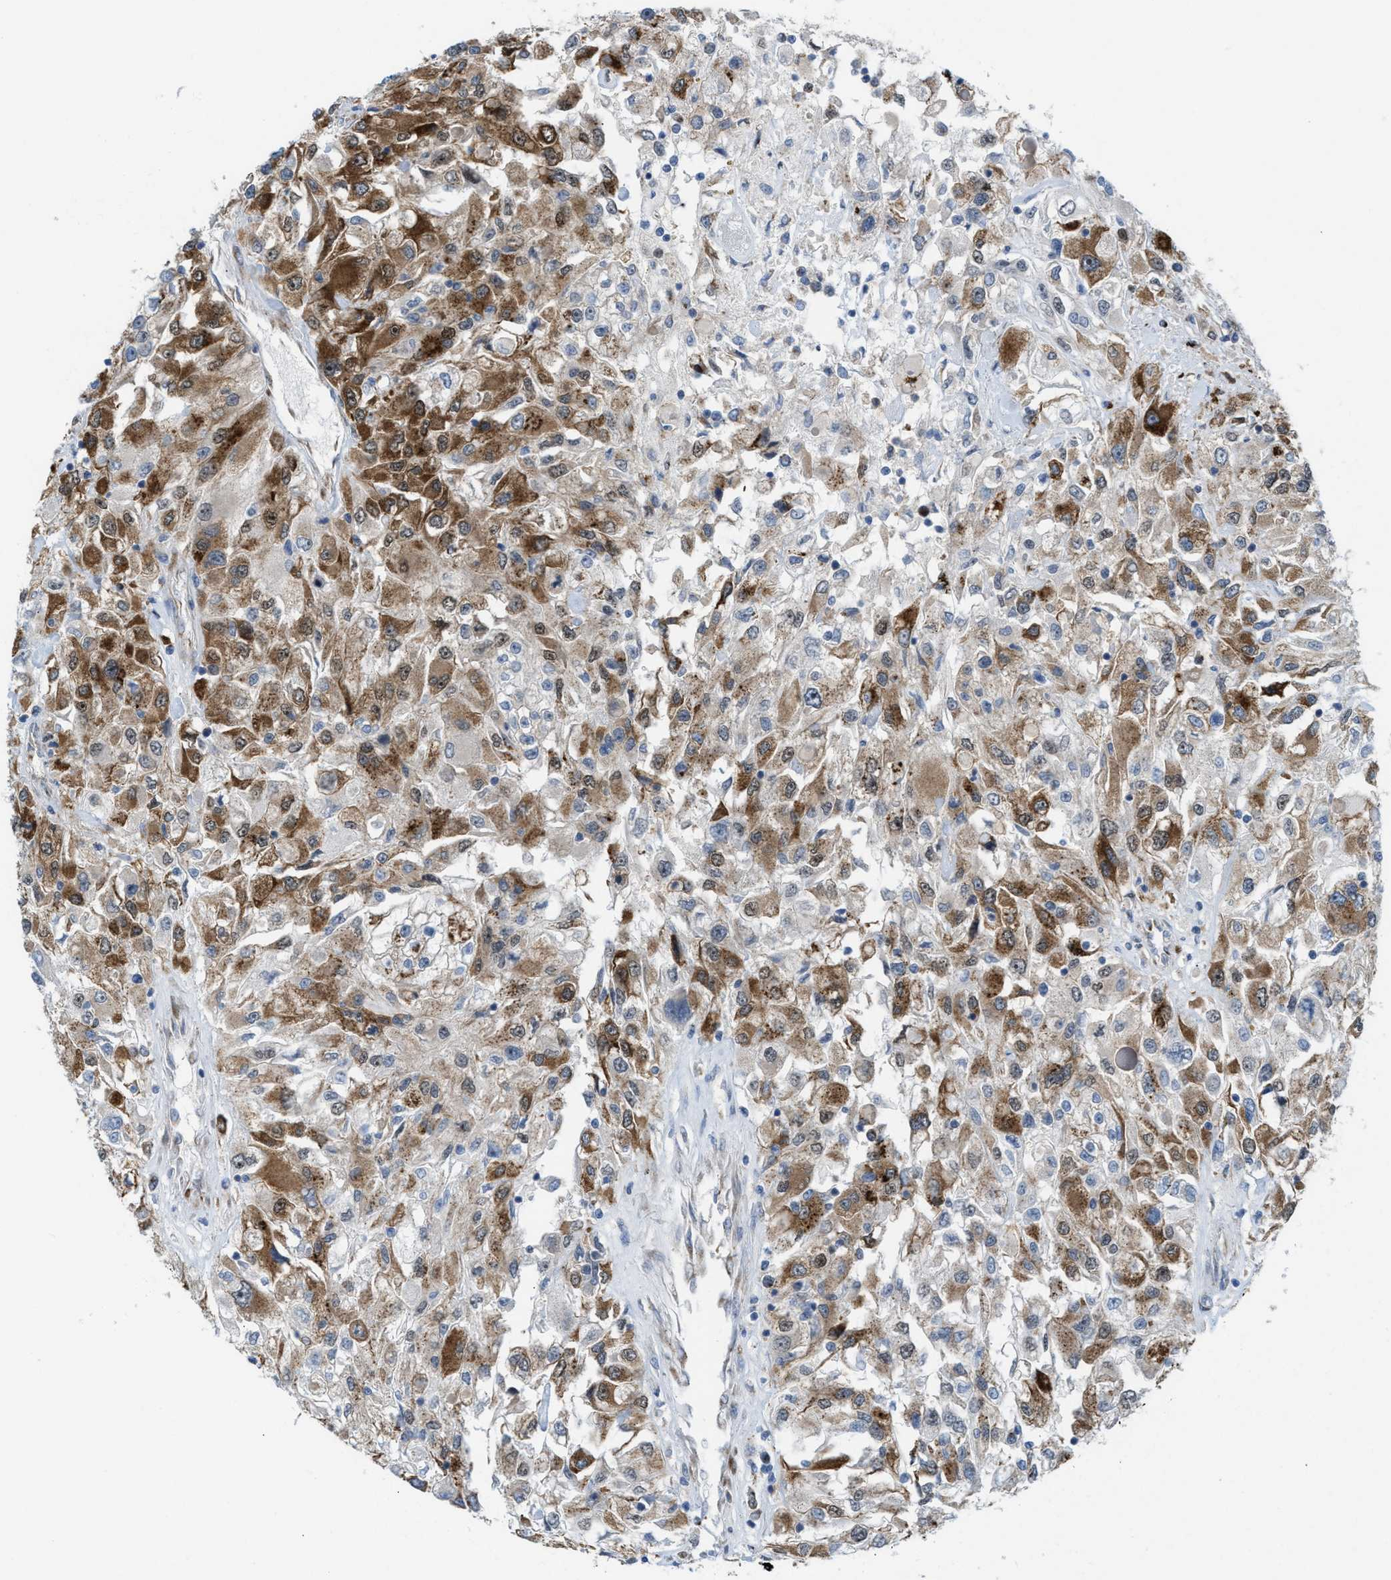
{"staining": {"intensity": "moderate", "quantity": ">75%", "location": "cytoplasmic/membranous"}, "tissue": "renal cancer", "cell_type": "Tumor cells", "image_type": "cancer", "snomed": [{"axis": "morphology", "description": "Adenocarcinoma, NOS"}, {"axis": "topography", "description": "Kidney"}], "caption": "Renal adenocarcinoma stained with immunohistochemistry displays moderate cytoplasmic/membranous expression in approximately >75% of tumor cells.", "gene": "SLC38A10", "patient": {"sex": "female", "age": 52}}